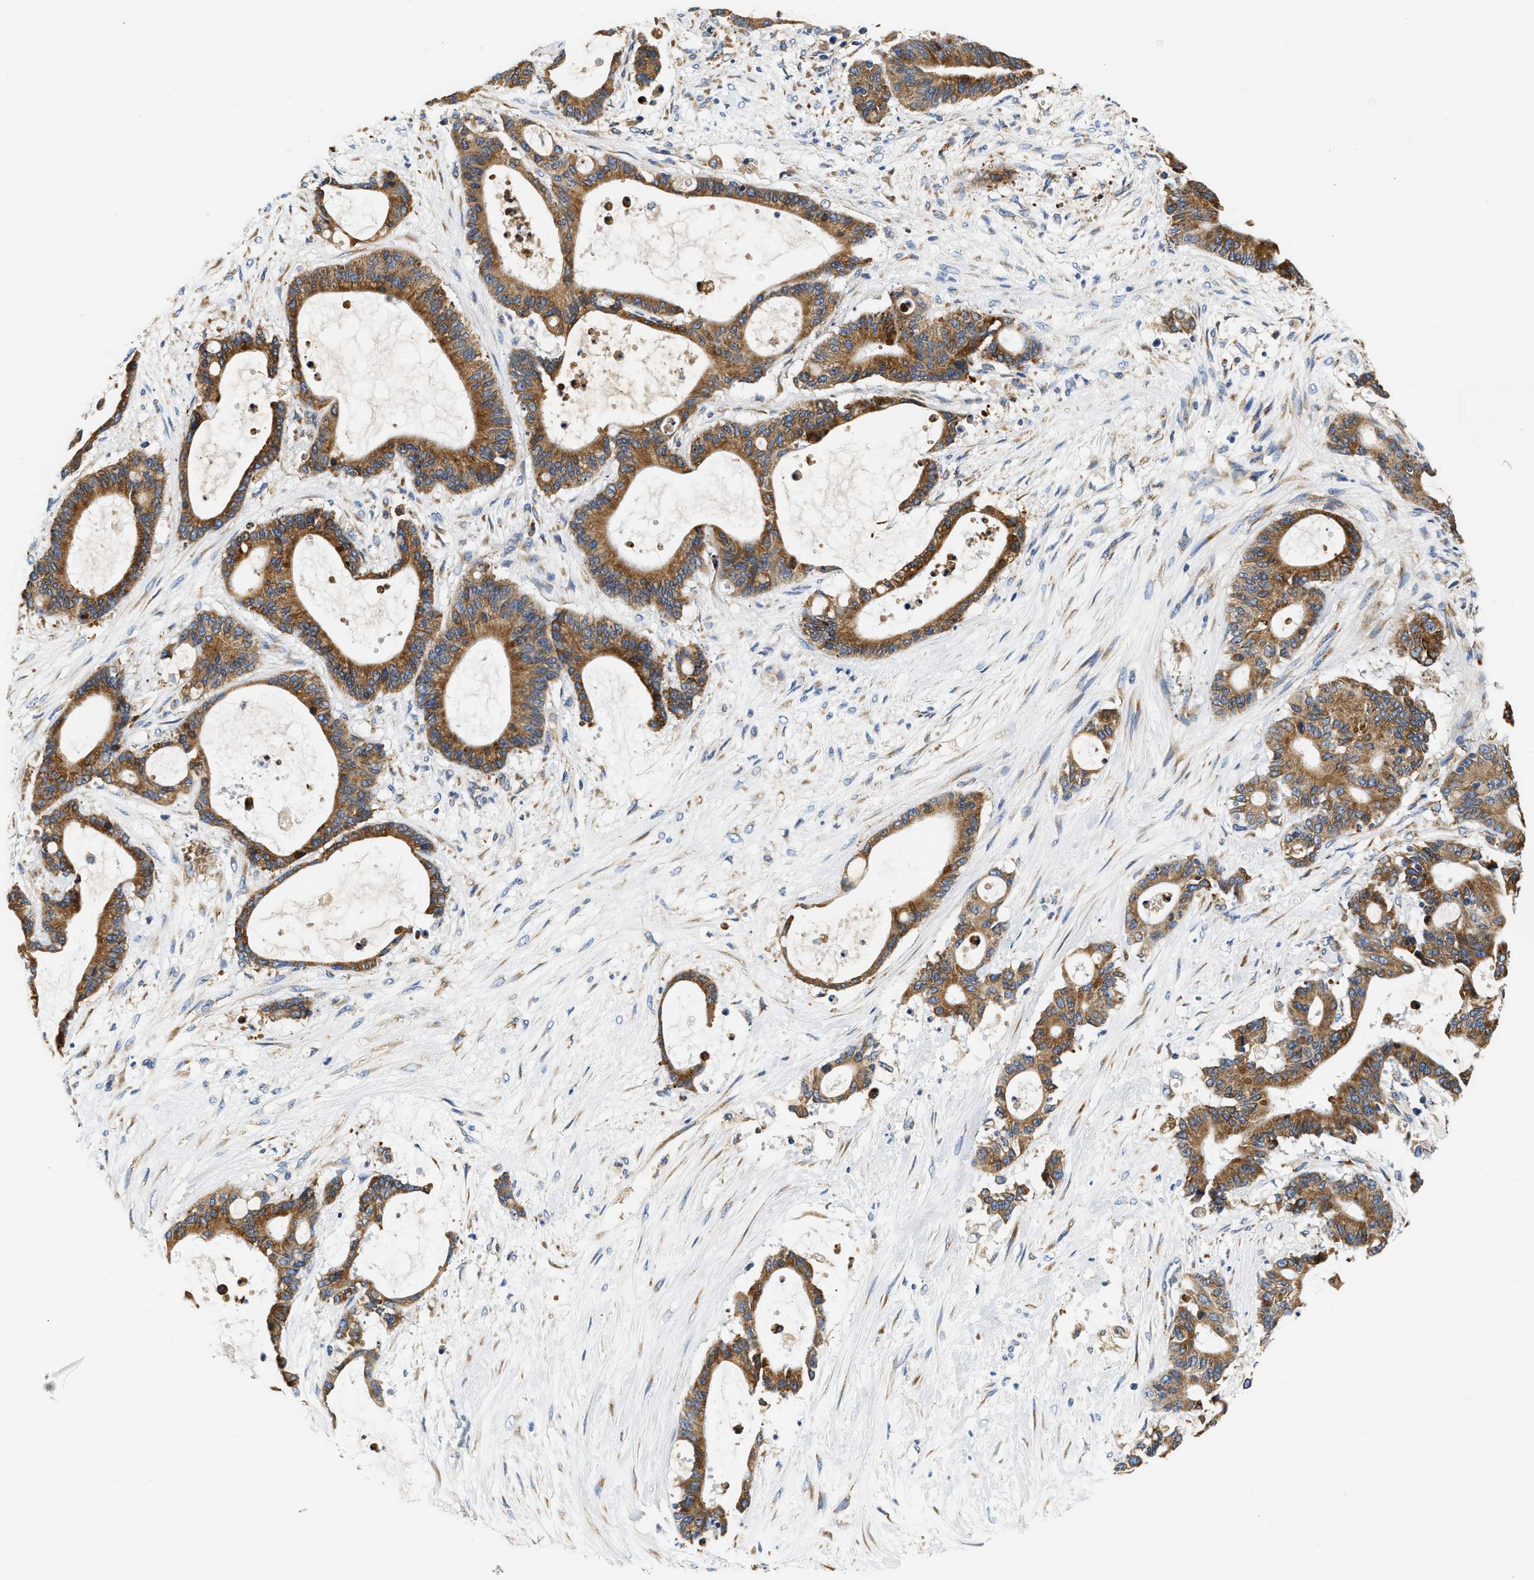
{"staining": {"intensity": "strong", "quantity": ">75%", "location": "cytoplasmic/membranous"}, "tissue": "liver cancer", "cell_type": "Tumor cells", "image_type": "cancer", "snomed": [{"axis": "morphology", "description": "Cholangiocarcinoma"}, {"axis": "topography", "description": "Liver"}], "caption": "The histopathology image reveals immunohistochemical staining of cholangiocarcinoma (liver). There is strong cytoplasmic/membranous expression is identified in approximately >75% of tumor cells.", "gene": "HDHD3", "patient": {"sex": "female", "age": 73}}